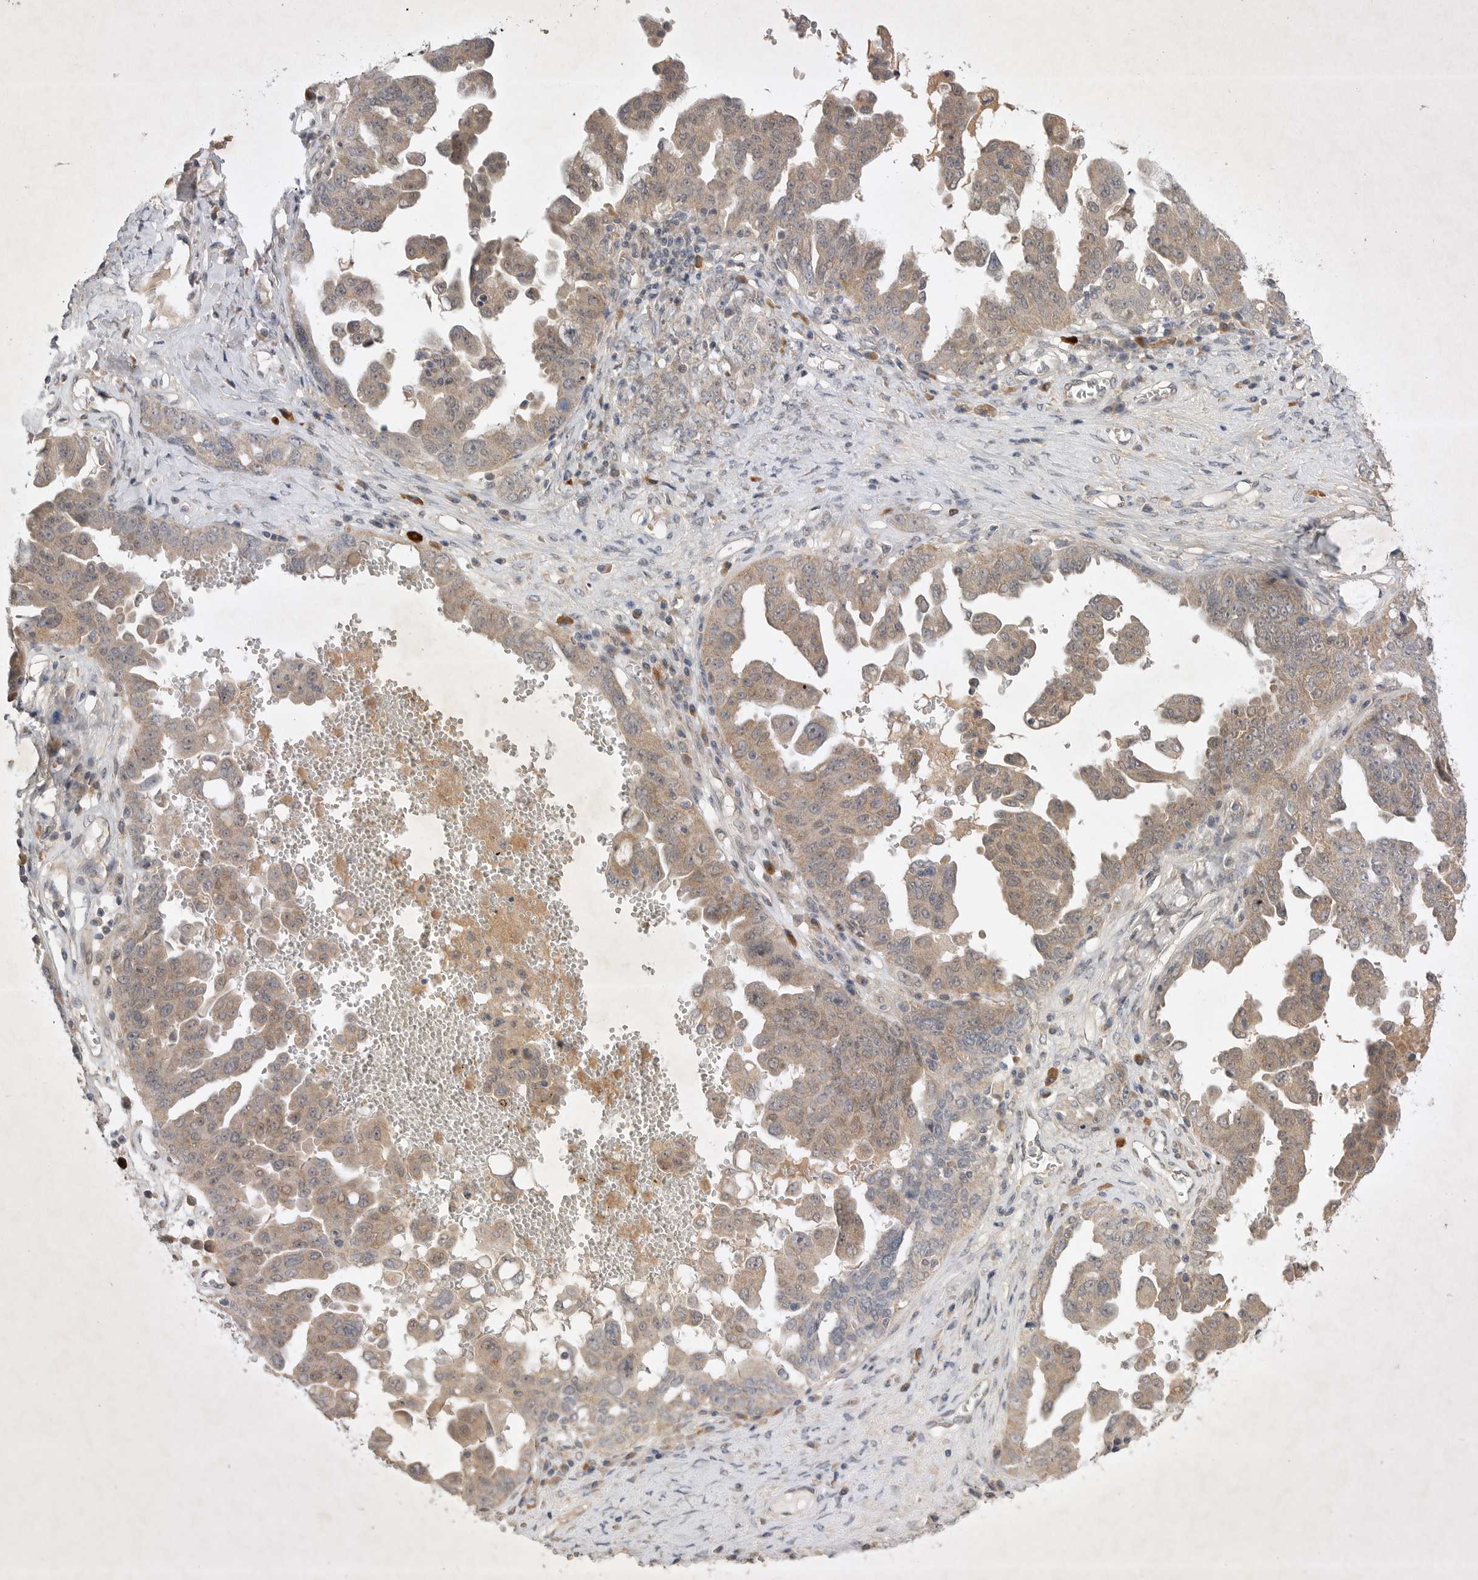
{"staining": {"intensity": "moderate", "quantity": ">75%", "location": "cytoplasmic/membranous"}, "tissue": "ovarian cancer", "cell_type": "Tumor cells", "image_type": "cancer", "snomed": [{"axis": "morphology", "description": "Carcinoma, endometroid"}, {"axis": "topography", "description": "Ovary"}], "caption": "Ovarian endometroid carcinoma stained for a protein demonstrates moderate cytoplasmic/membranous positivity in tumor cells.", "gene": "PTPDC1", "patient": {"sex": "female", "age": 62}}